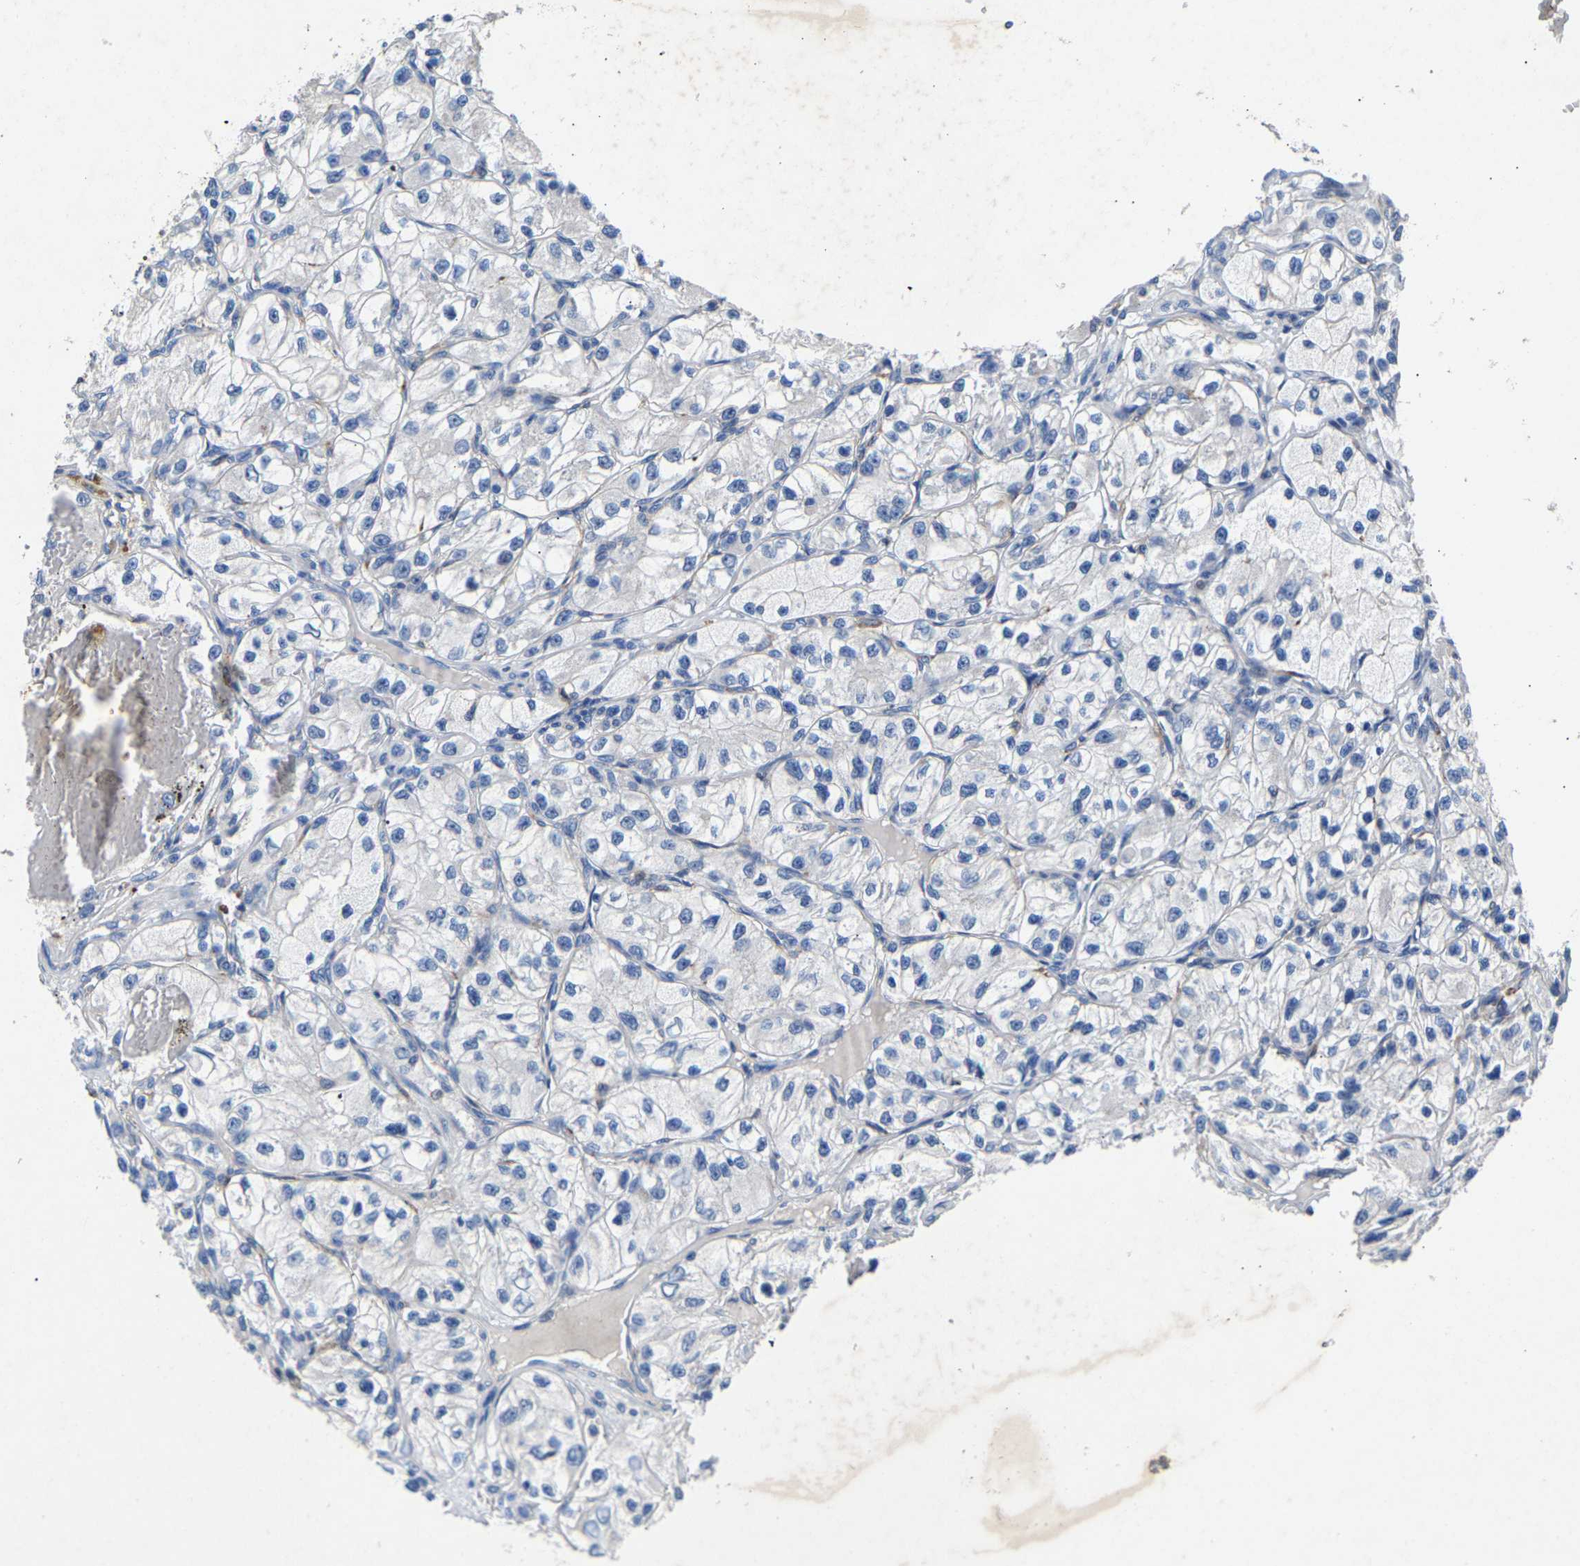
{"staining": {"intensity": "negative", "quantity": "none", "location": "none"}, "tissue": "renal cancer", "cell_type": "Tumor cells", "image_type": "cancer", "snomed": [{"axis": "morphology", "description": "Adenocarcinoma, NOS"}, {"axis": "topography", "description": "Kidney"}], "caption": "Immunohistochemistry of renal cancer (adenocarcinoma) shows no expression in tumor cells.", "gene": "CCDC171", "patient": {"sex": "female", "age": 57}}